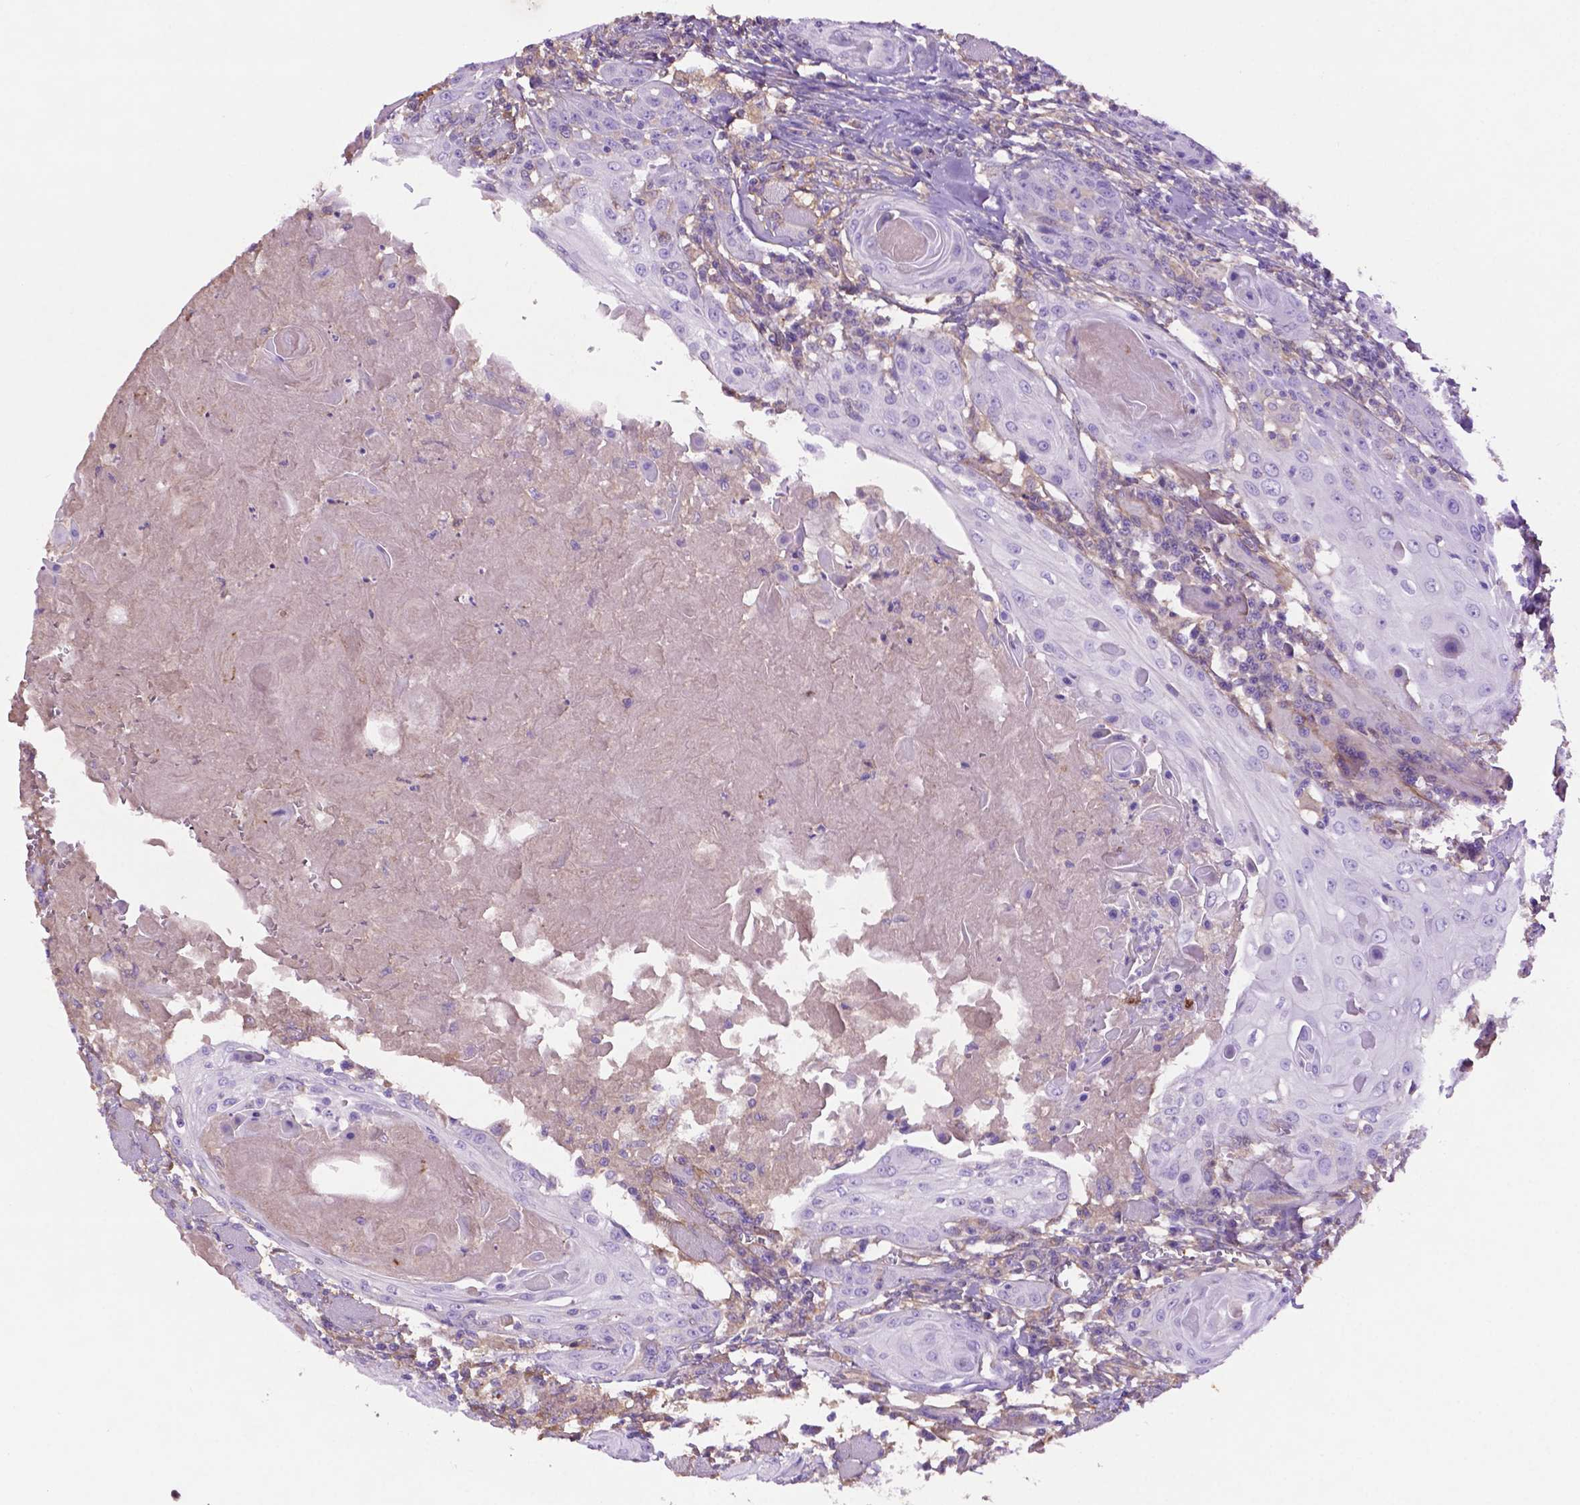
{"staining": {"intensity": "negative", "quantity": "none", "location": "none"}, "tissue": "head and neck cancer", "cell_type": "Tumor cells", "image_type": "cancer", "snomed": [{"axis": "morphology", "description": "Squamous cell carcinoma, NOS"}, {"axis": "topography", "description": "Head-Neck"}], "caption": "This is an immunohistochemistry histopathology image of head and neck cancer. There is no expression in tumor cells.", "gene": "GDPD5", "patient": {"sex": "female", "age": 80}}